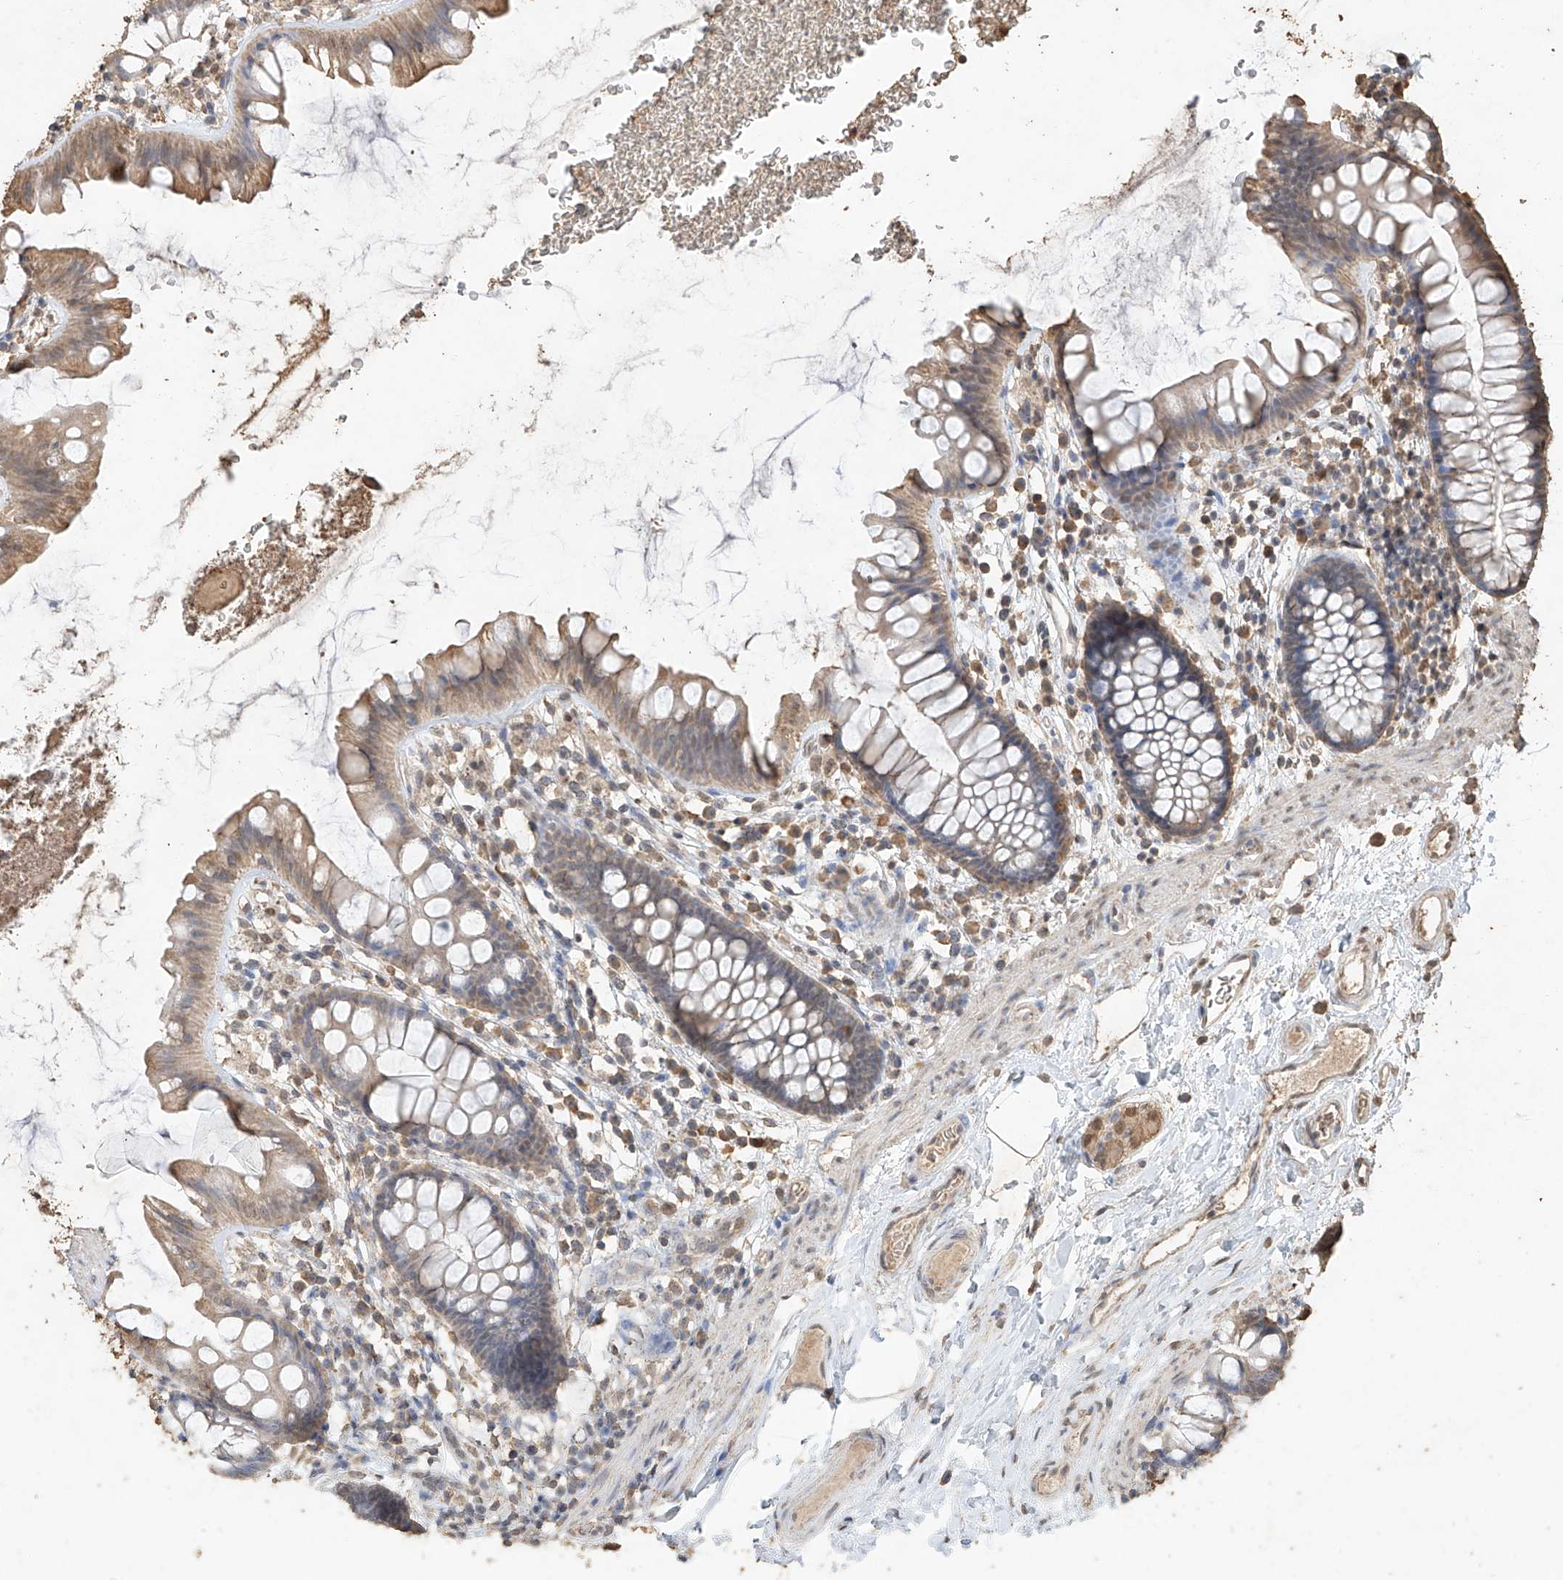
{"staining": {"intensity": "weak", "quantity": ">75%", "location": "cytoplasmic/membranous"}, "tissue": "colon", "cell_type": "Endothelial cells", "image_type": "normal", "snomed": [{"axis": "morphology", "description": "Normal tissue, NOS"}, {"axis": "topography", "description": "Colon"}], "caption": "Endothelial cells display low levels of weak cytoplasmic/membranous staining in approximately >75% of cells in normal human colon.", "gene": "ELOVL1", "patient": {"sex": "female", "age": 62}}